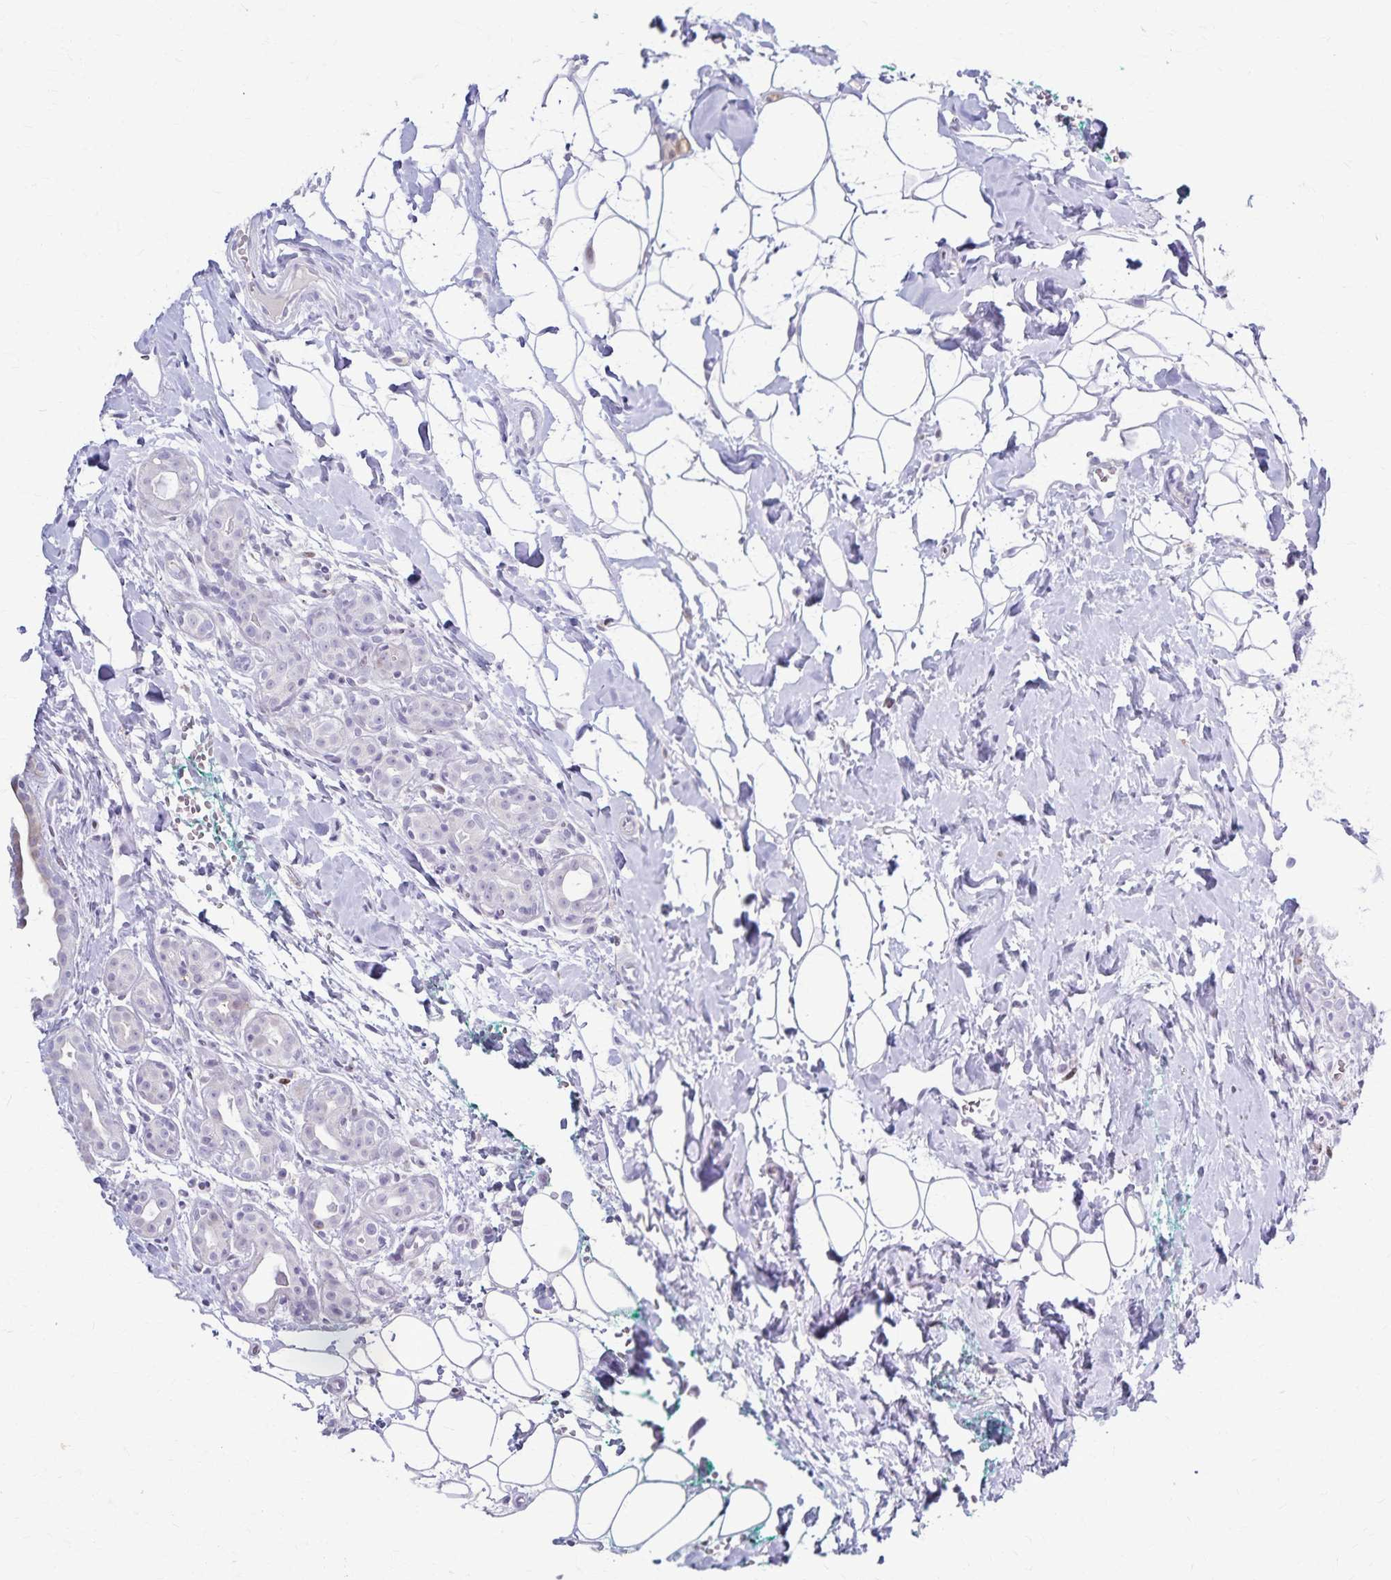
{"staining": {"intensity": "negative", "quantity": "none", "location": "none"}, "tissue": "breast cancer", "cell_type": "Tumor cells", "image_type": "cancer", "snomed": [{"axis": "morphology", "description": "Duct carcinoma"}, {"axis": "topography", "description": "Breast"}], "caption": "IHC histopathology image of breast intraductal carcinoma stained for a protein (brown), which reveals no staining in tumor cells.", "gene": "TMEM60", "patient": {"sex": "female", "age": 43}}